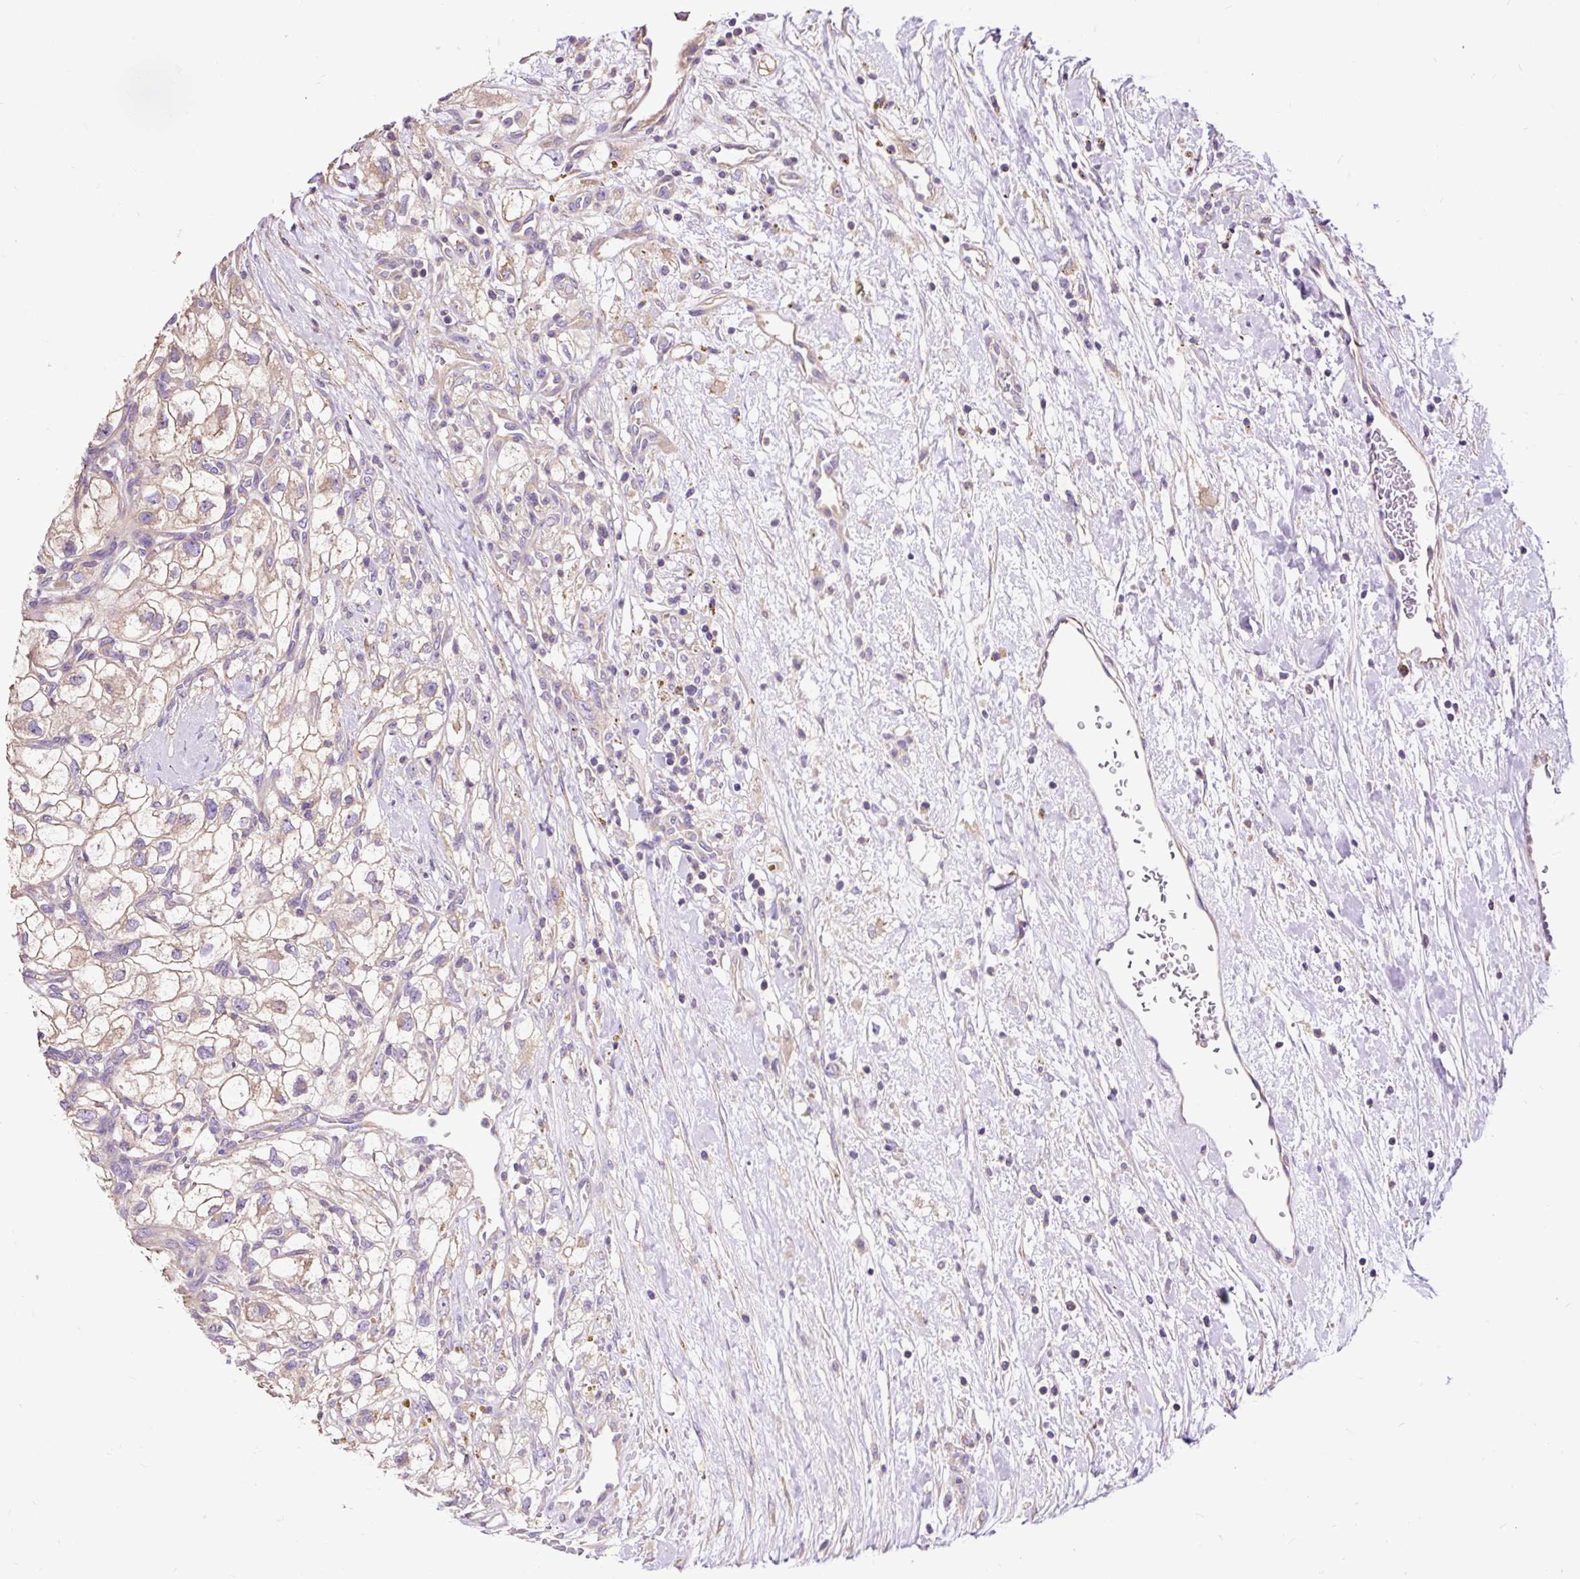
{"staining": {"intensity": "weak", "quantity": "25%-75%", "location": "cytoplasmic/membranous"}, "tissue": "renal cancer", "cell_type": "Tumor cells", "image_type": "cancer", "snomed": [{"axis": "morphology", "description": "Adenocarcinoma, NOS"}, {"axis": "topography", "description": "Kidney"}], "caption": "A photomicrograph showing weak cytoplasmic/membranous staining in about 25%-75% of tumor cells in renal cancer, as visualized by brown immunohistochemical staining.", "gene": "PDIA2", "patient": {"sex": "male", "age": 59}}